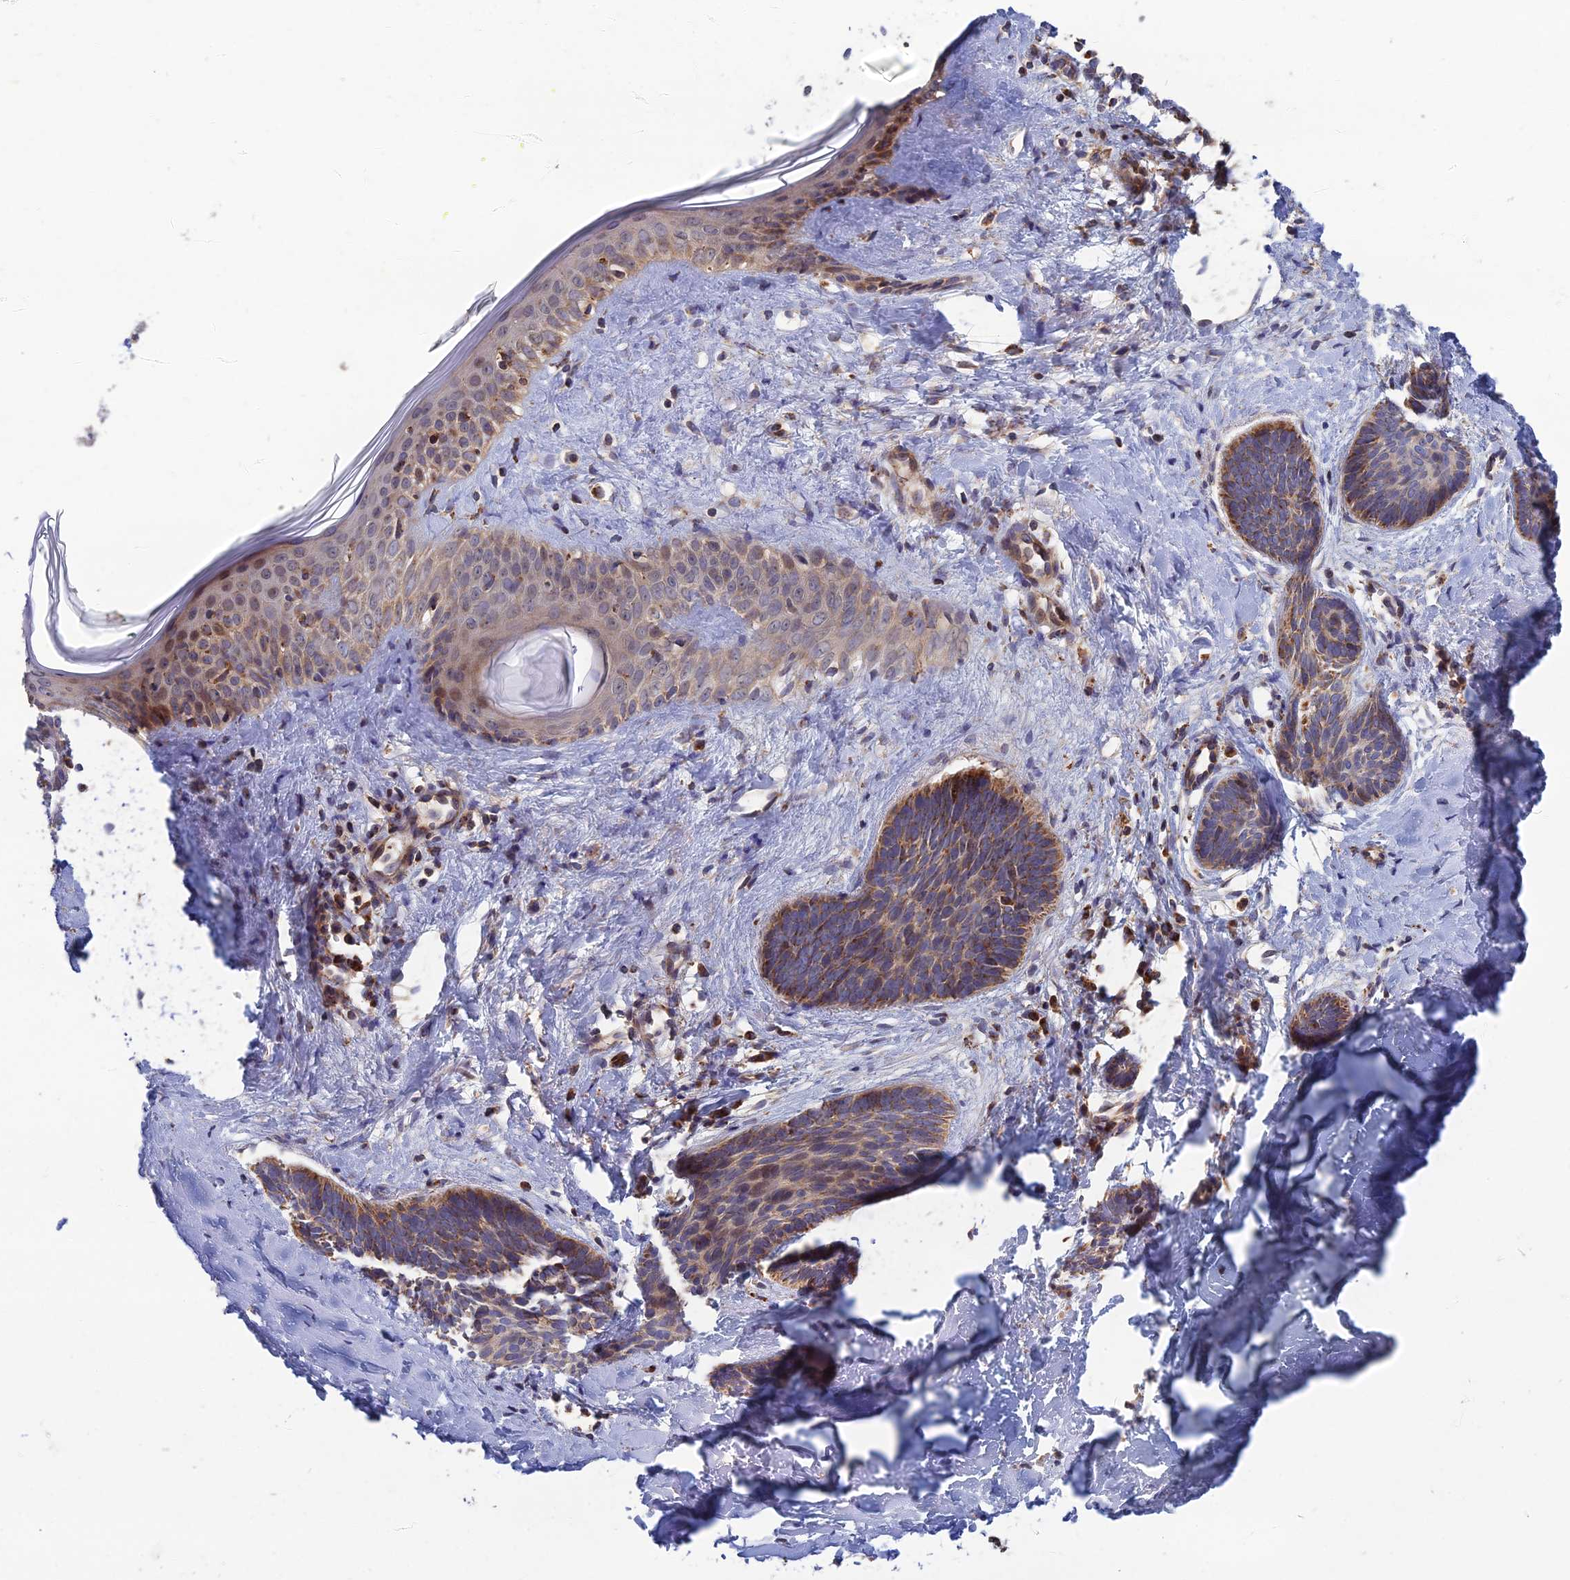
{"staining": {"intensity": "moderate", "quantity": "25%-75%", "location": "cytoplasmic/membranous"}, "tissue": "skin cancer", "cell_type": "Tumor cells", "image_type": "cancer", "snomed": [{"axis": "morphology", "description": "Basal cell carcinoma"}, {"axis": "topography", "description": "Skin"}], "caption": "Basal cell carcinoma (skin) tissue exhibits moderate cytoplasmic/membranous positivity in about 25%-75% of tumor cells", "gene": "RIC8B", "patient": {"sex": "female", "age": 81}}